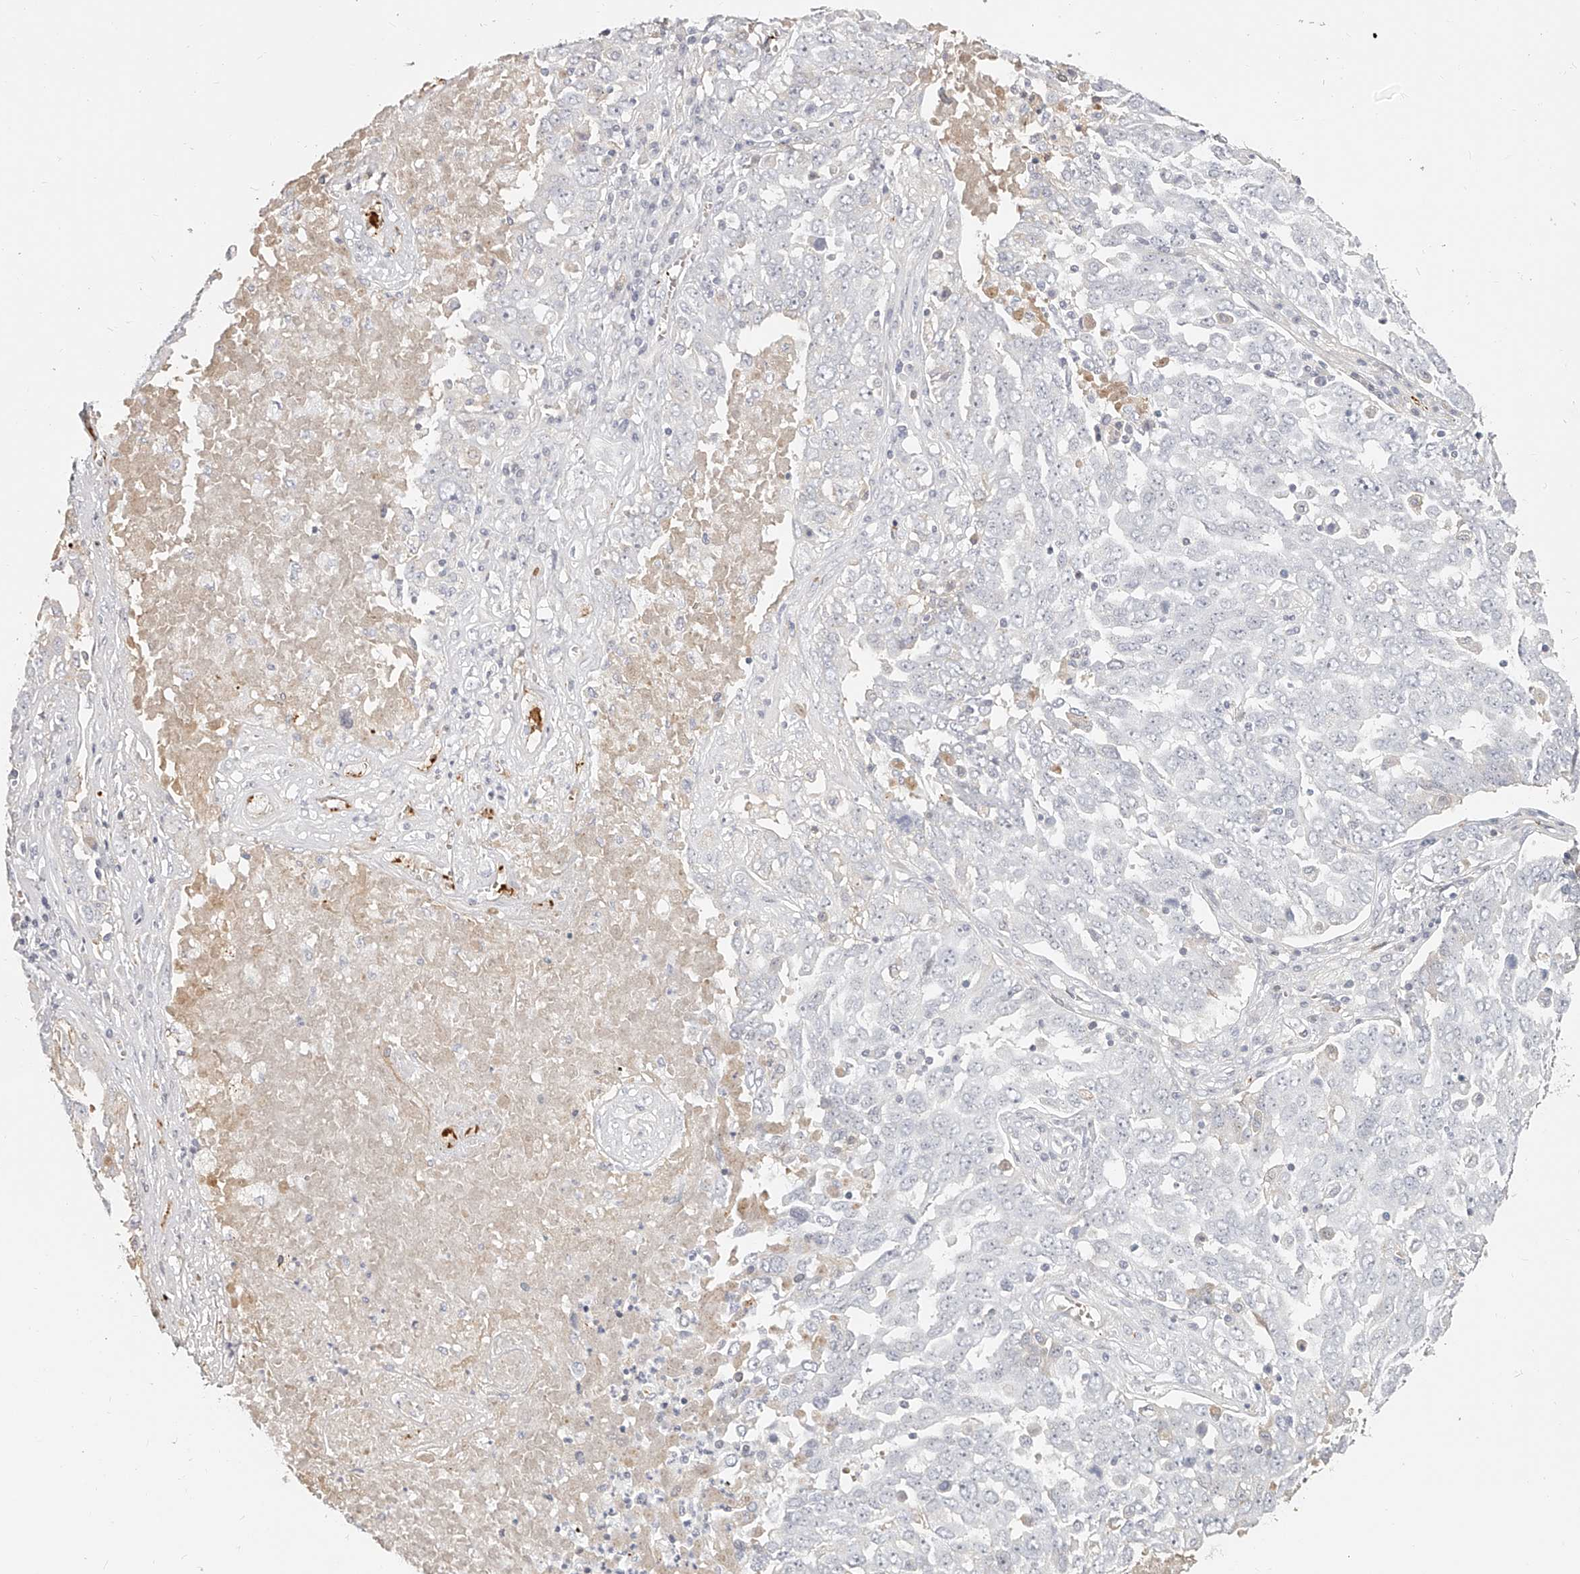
{"staining": {"intensity": "negative", "quantity": "none", "location": "none"}, "tissue": "ovarian cancer", "cell_type": "Tumor cells", "image_type": "cancer", "snomed": [{"axis": "morphology", "description": "Carcinoma, endometroid"}, {"axis": "topography", "description": "Ovary"}], "caption": "The photomicrograph reveals no staining of tumor cells in ovarian cancer (endometroid carcinoma). (IHC, brightfield microscopy, high magnification).", "gene": "ITGB3", "patient": {"sex": "female", "age": 62}}